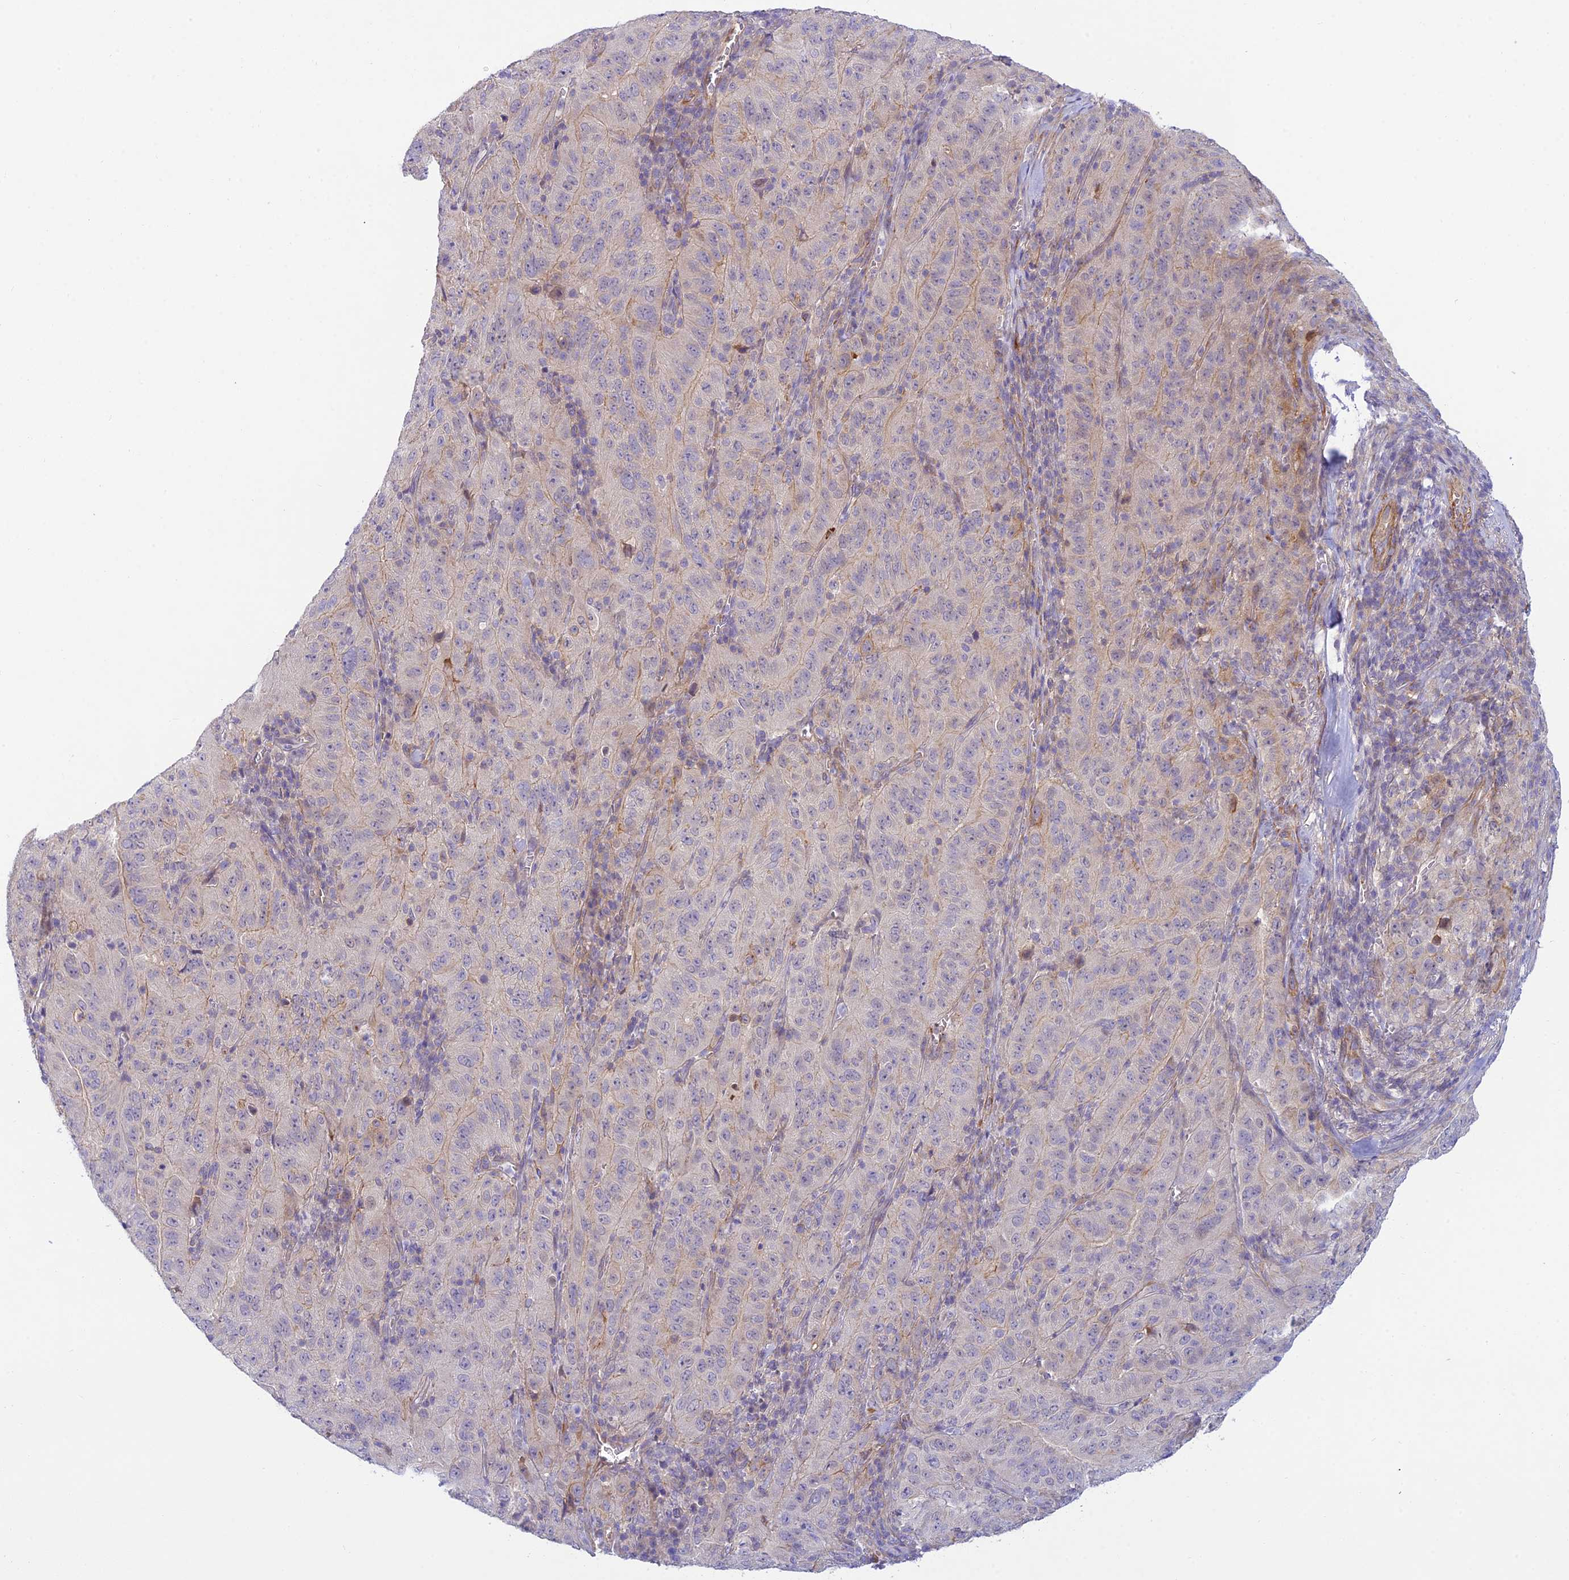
{"staining": {"intensity": "negative", "quantity": "none", "location": "none"}, "tissue": "pancreatic cancer", "cell_type": "Tumor cells", "image_type": "cancer", "snomed": [{"axis": "morphology", "description": "Adenocarcinoma, NOS"}, {"axis": "topography", "description": "Pancreas"}], "caption": "Immunohistochemistry (IHC) of human pancreatic cancer reveals no staining in tumor cells.", "gene": "FBXW4", "patient": {"sex": "male", "age": 63}}